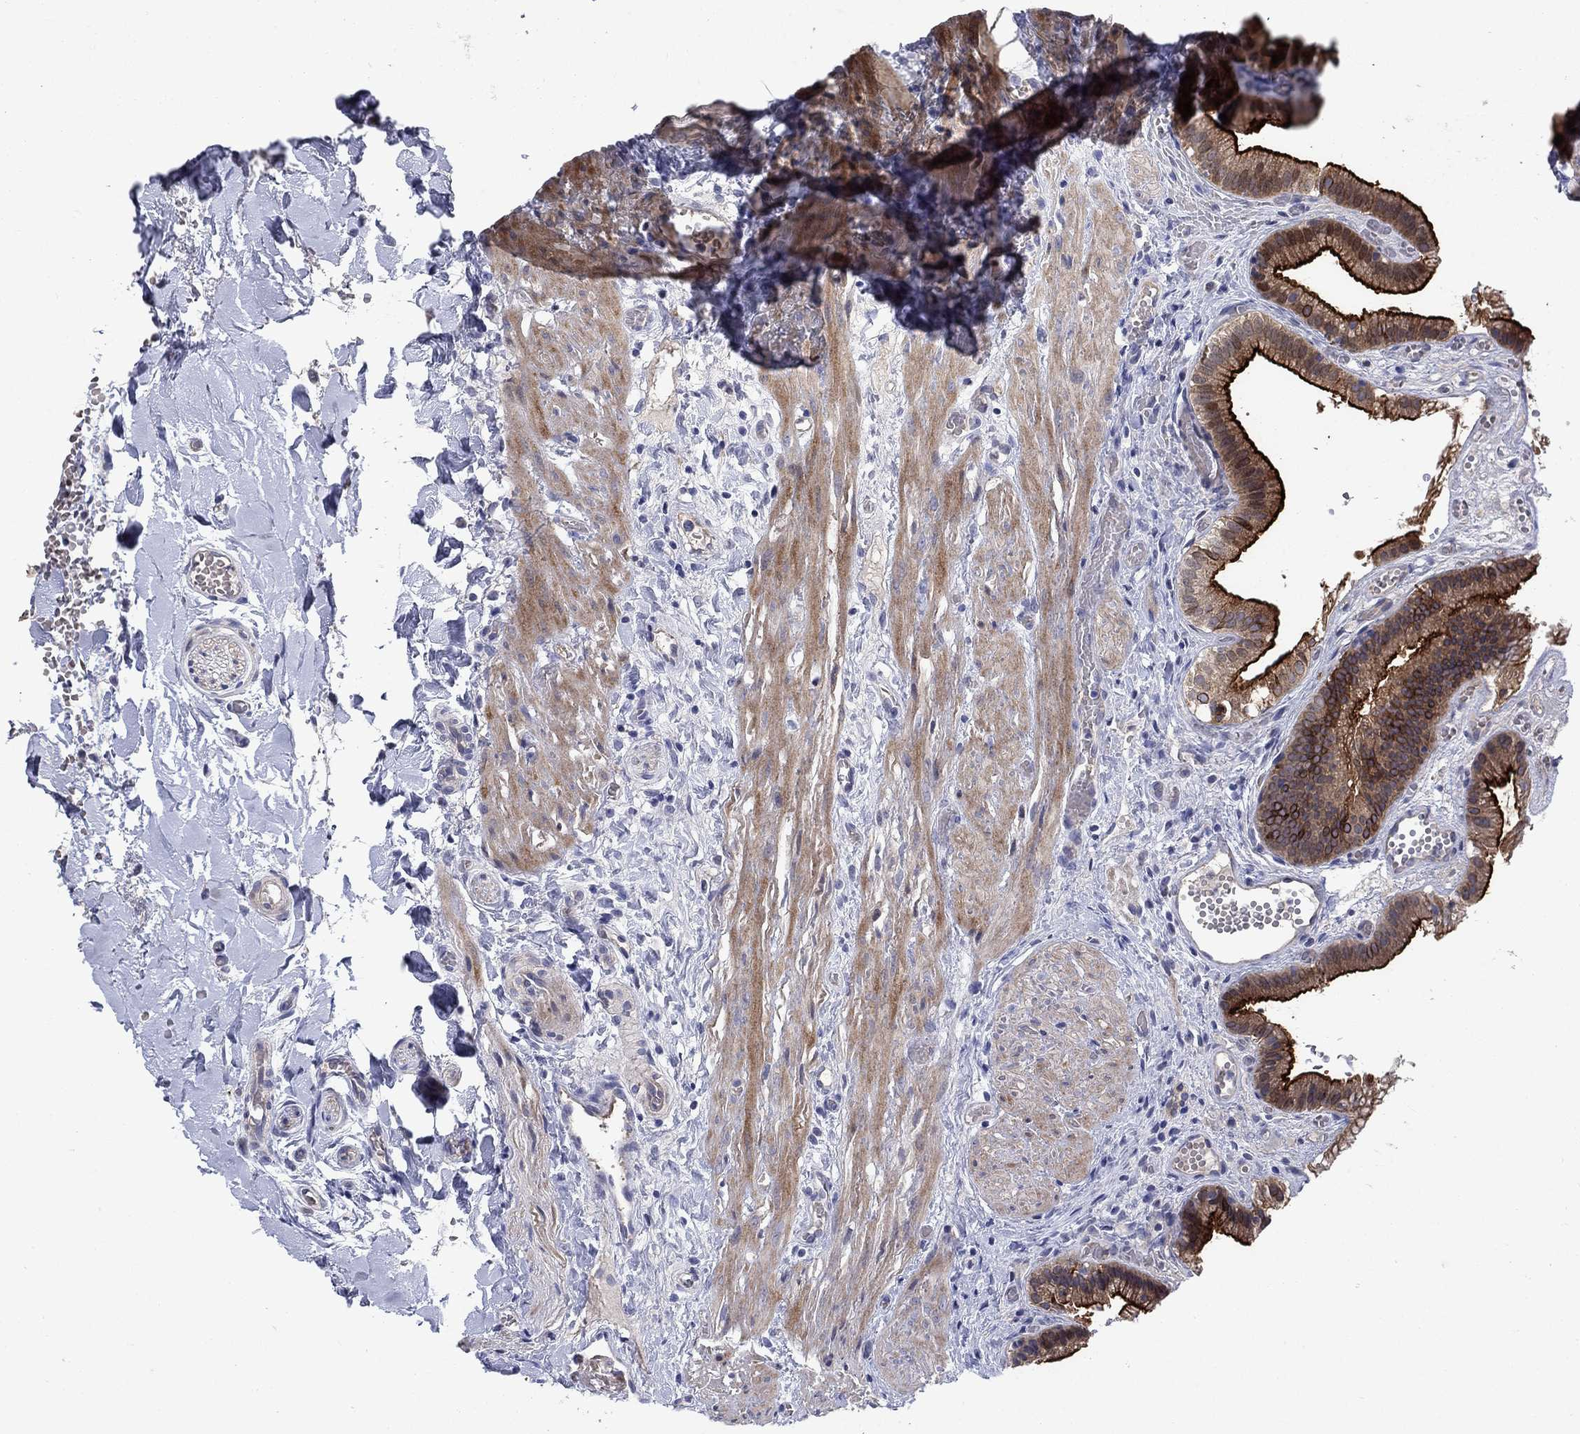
{"staining": {"intensity": "strong", "quantity": "25%-75%", "location": "cytoplasmic/membranous"}, "tissue": "gallbladder", "cell_type": "Glandular cells", "image_type": "normal", "snomed": [{"axis": "morphology", "description": "Normal tissue, NOS"}, {"axis": "topography", "description": "Gallbladder"}], "caption": "About 25%-75% of glandular cells in benign human gallbladder demonstrate strong cytoplasmic/membranous protein staining as visualized by brown immunohistochemical staining.", "gene": "SLC1A1", "patient": {"sex": "female", "age": 24}}